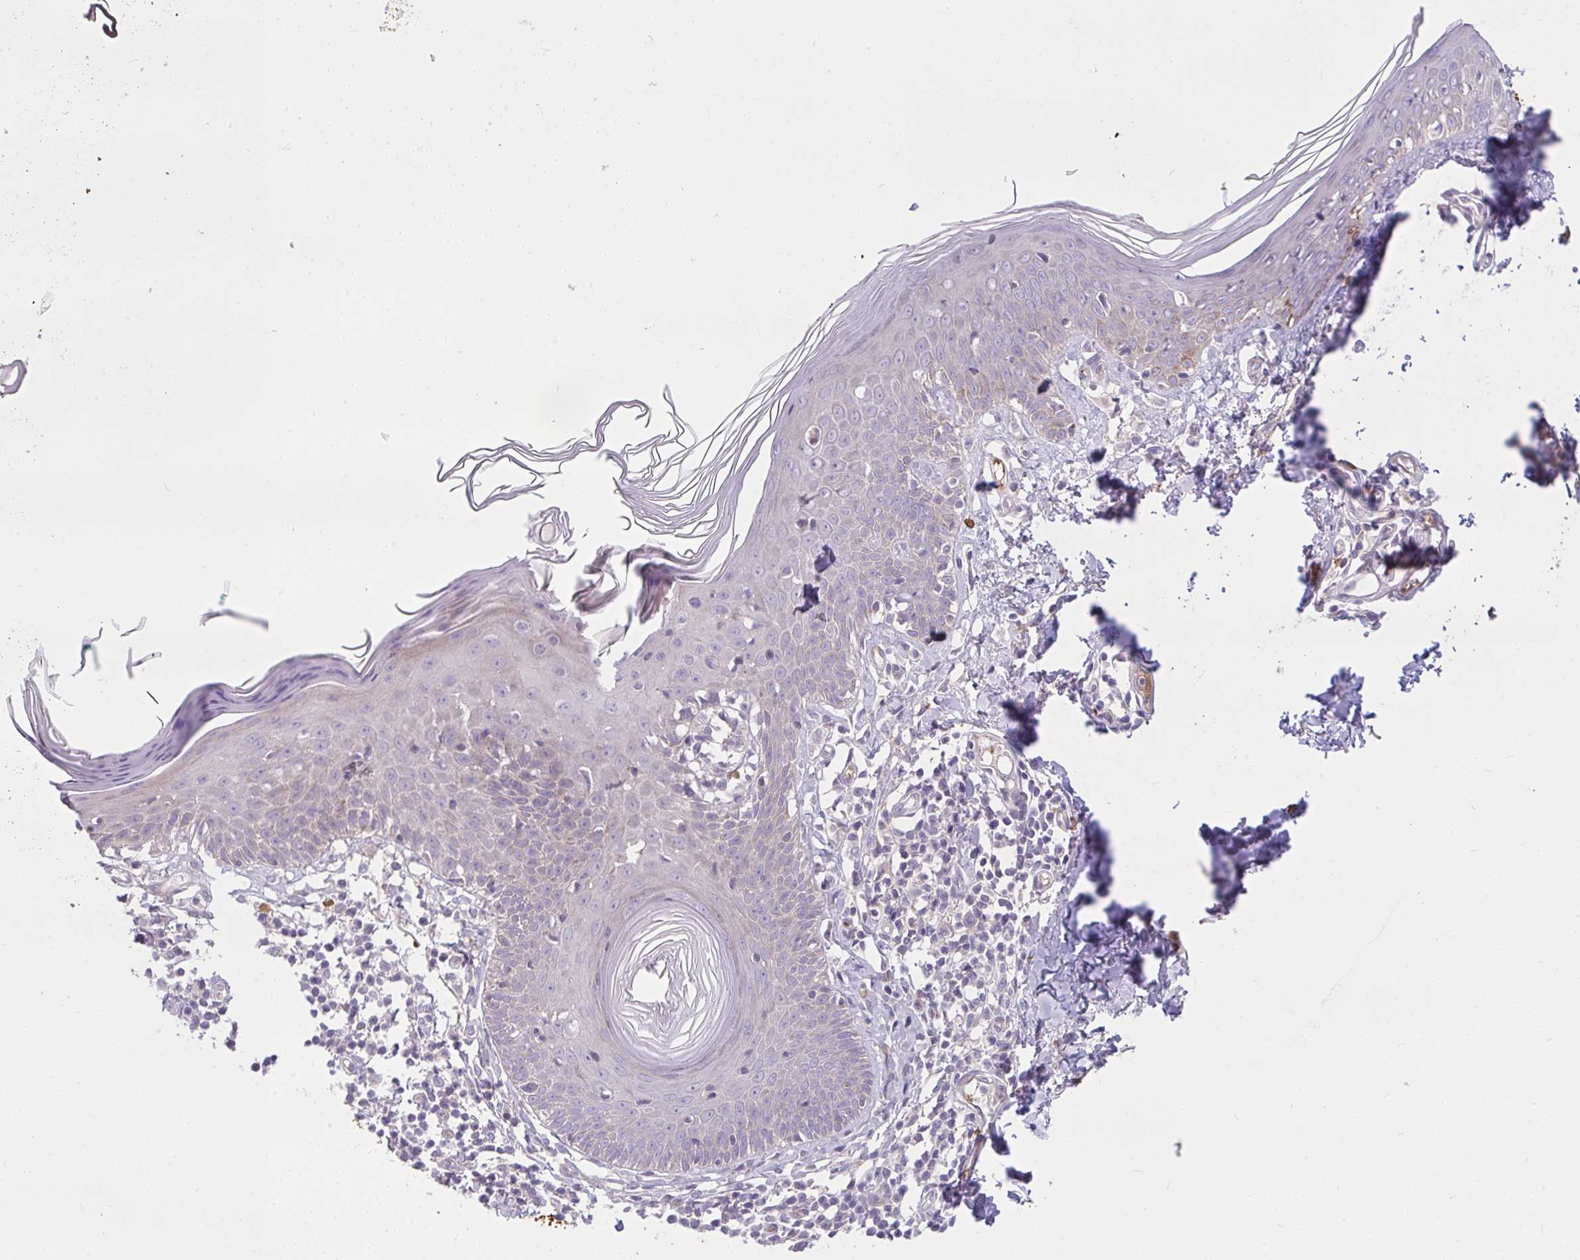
{"staining": {"intensity": "negative", "quantity": "none", "location": "none"}, "tissue": "skin", "cell_type": "Fibroblasts", "image_type": "normal", "snomed": [{"axis": "morphology", "description": "Normal tissue, NOS"}, {"axis": "topography", "description": "Skin"}, {"axis": "topography", "description": "Peripheral nerve tissue"}], "caption": "Immunohistochemical staining of normal skin reveals no significant staining in fibroblasts. The staining is performed using DAB (3,3'-diaminobenzidine) brown chromogen with nuclei counter-stained in using hematoxylin.", "gene": "PIGZ", "patient": {"sex": "female", "age": 45}}